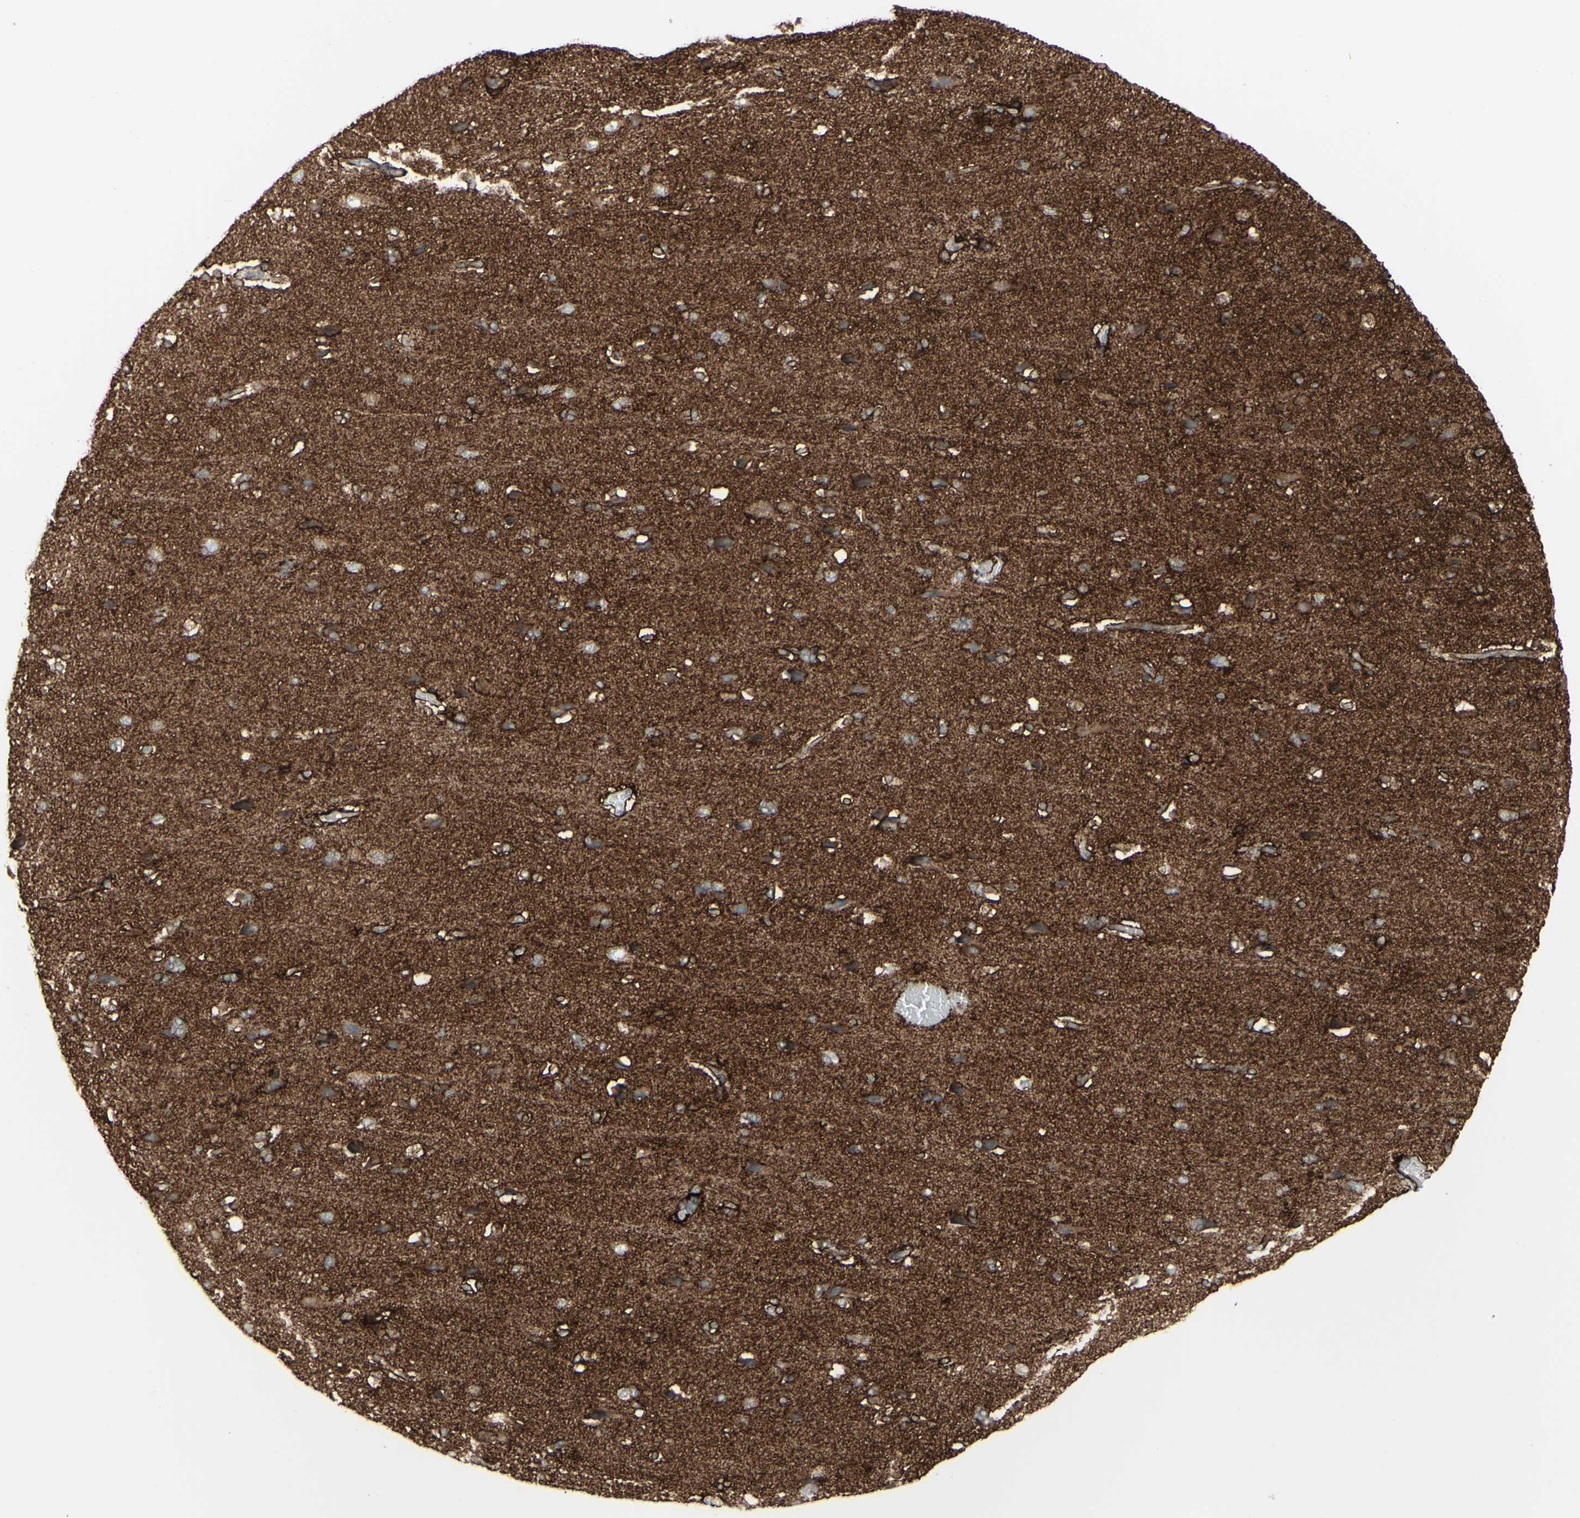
{"staining": {"intensity": "weak", "quantity": ">75%", "location": "cytoplasmic/membranous"}, "tissue": "cerebral cortex", "cell_type": "Endothelial cells", "image_type": "normal", "snomed": [{"axis": "morphology", "description": "Normal tissue, NOS"}, {"axis": "topography", "description": "Cerebral cortex"}], "caption": "Immunohistochemical staining of normal human cerebral cortex demonstrates >75% levels of weak cytoplasmic/membranous protein staining in about >75% of endothelial cells.", "gene": "GJA1", "patient": {"sex": "male", "age": 62}}